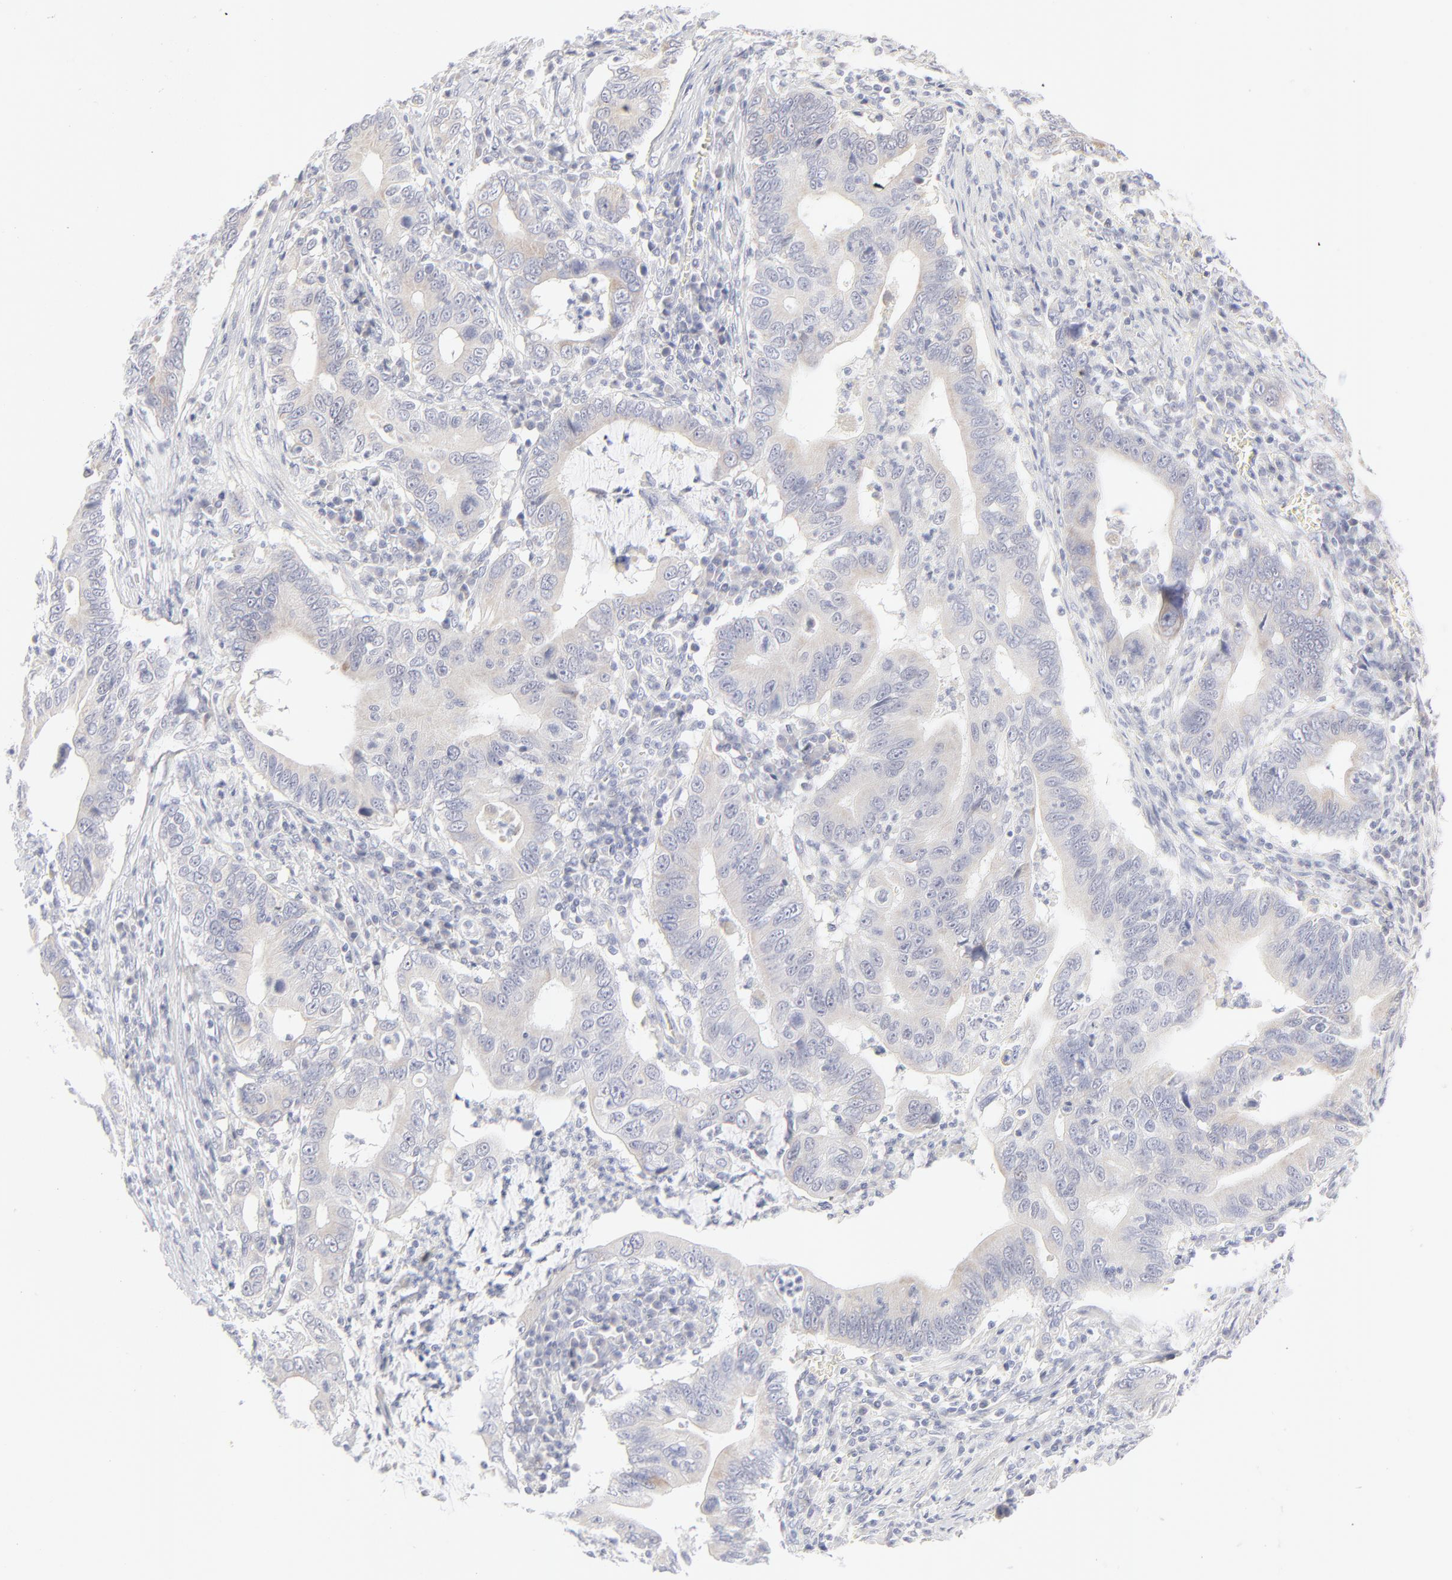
{"staining": {"intensity": "weak", "quantity": "25%-75%", "location": "cytoplasmic/membranous"}, "tissue": "stomach cancer", "cell_type": "Tumor cells", "image_type": "cancer", "snomed": [{"axis": "morphology", "description": "Adenocarcinoma, NOS"}, {"axis": "topography", "description": "Stomach, upper"}], "caption": "A photomicrograph of stomach cancer (adenocarcinoma) stained for a protein displays weak cytoplasmic/membranous brown staining in tumor cells.", "gene": "NPNT", "patient": {"sex": "male", "age": 63}}